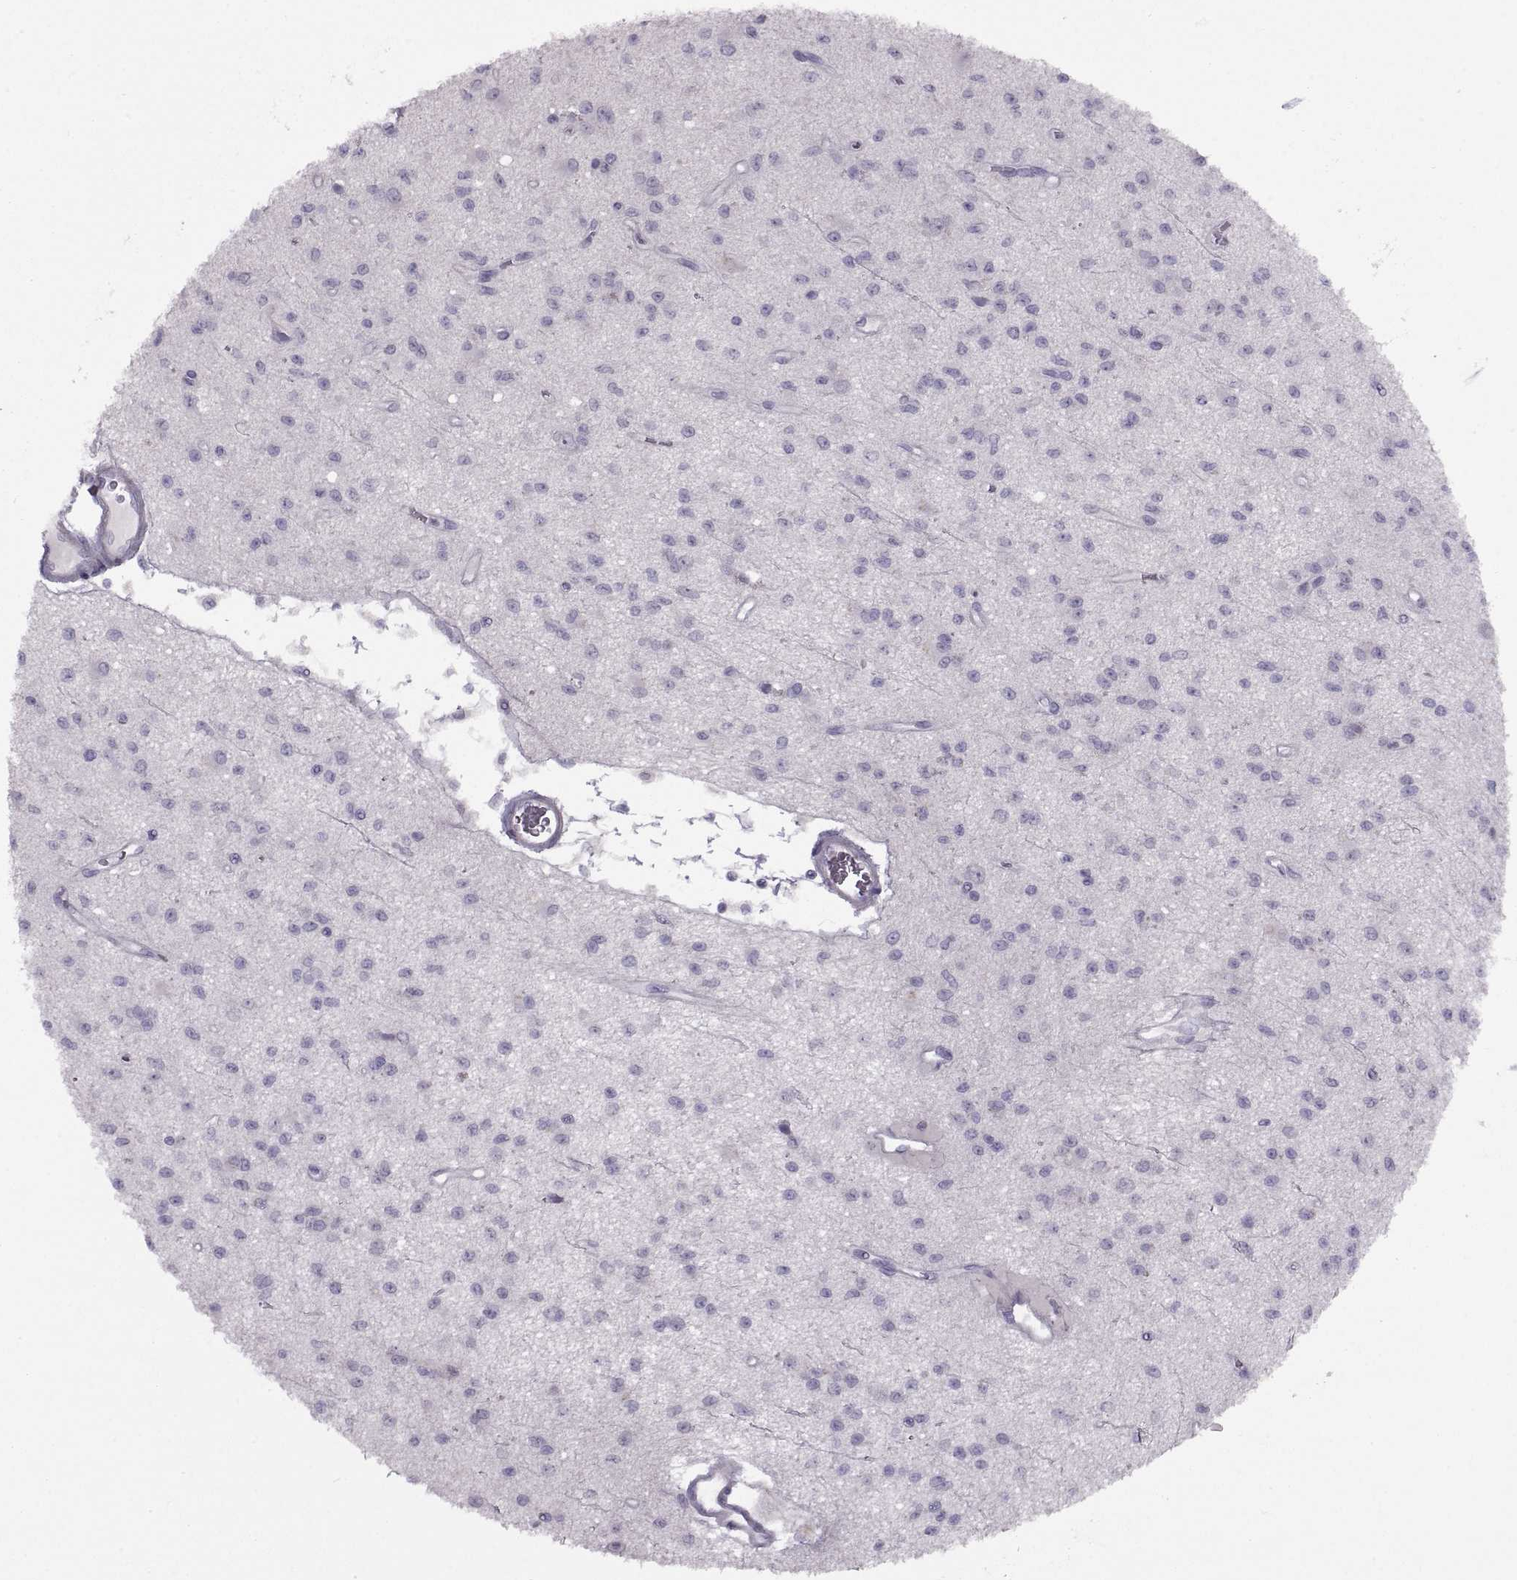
{"staining": {"intensity": "negative", "quantity": "none", "location": "none"}, "tissue": "glioma", "cell_type": "Tumor cells", "image_type": "cancer", "snomed": [{"axis": "morphology", "description": "Glioma, malignant, Low grade"}, {"axis": "topography", "description": "Brain"}], "caption": "Tumor cells are negative for protein expression in human glioma.", "gene": "BSPH1", "patient": {"sex": "female", "age": 45}}